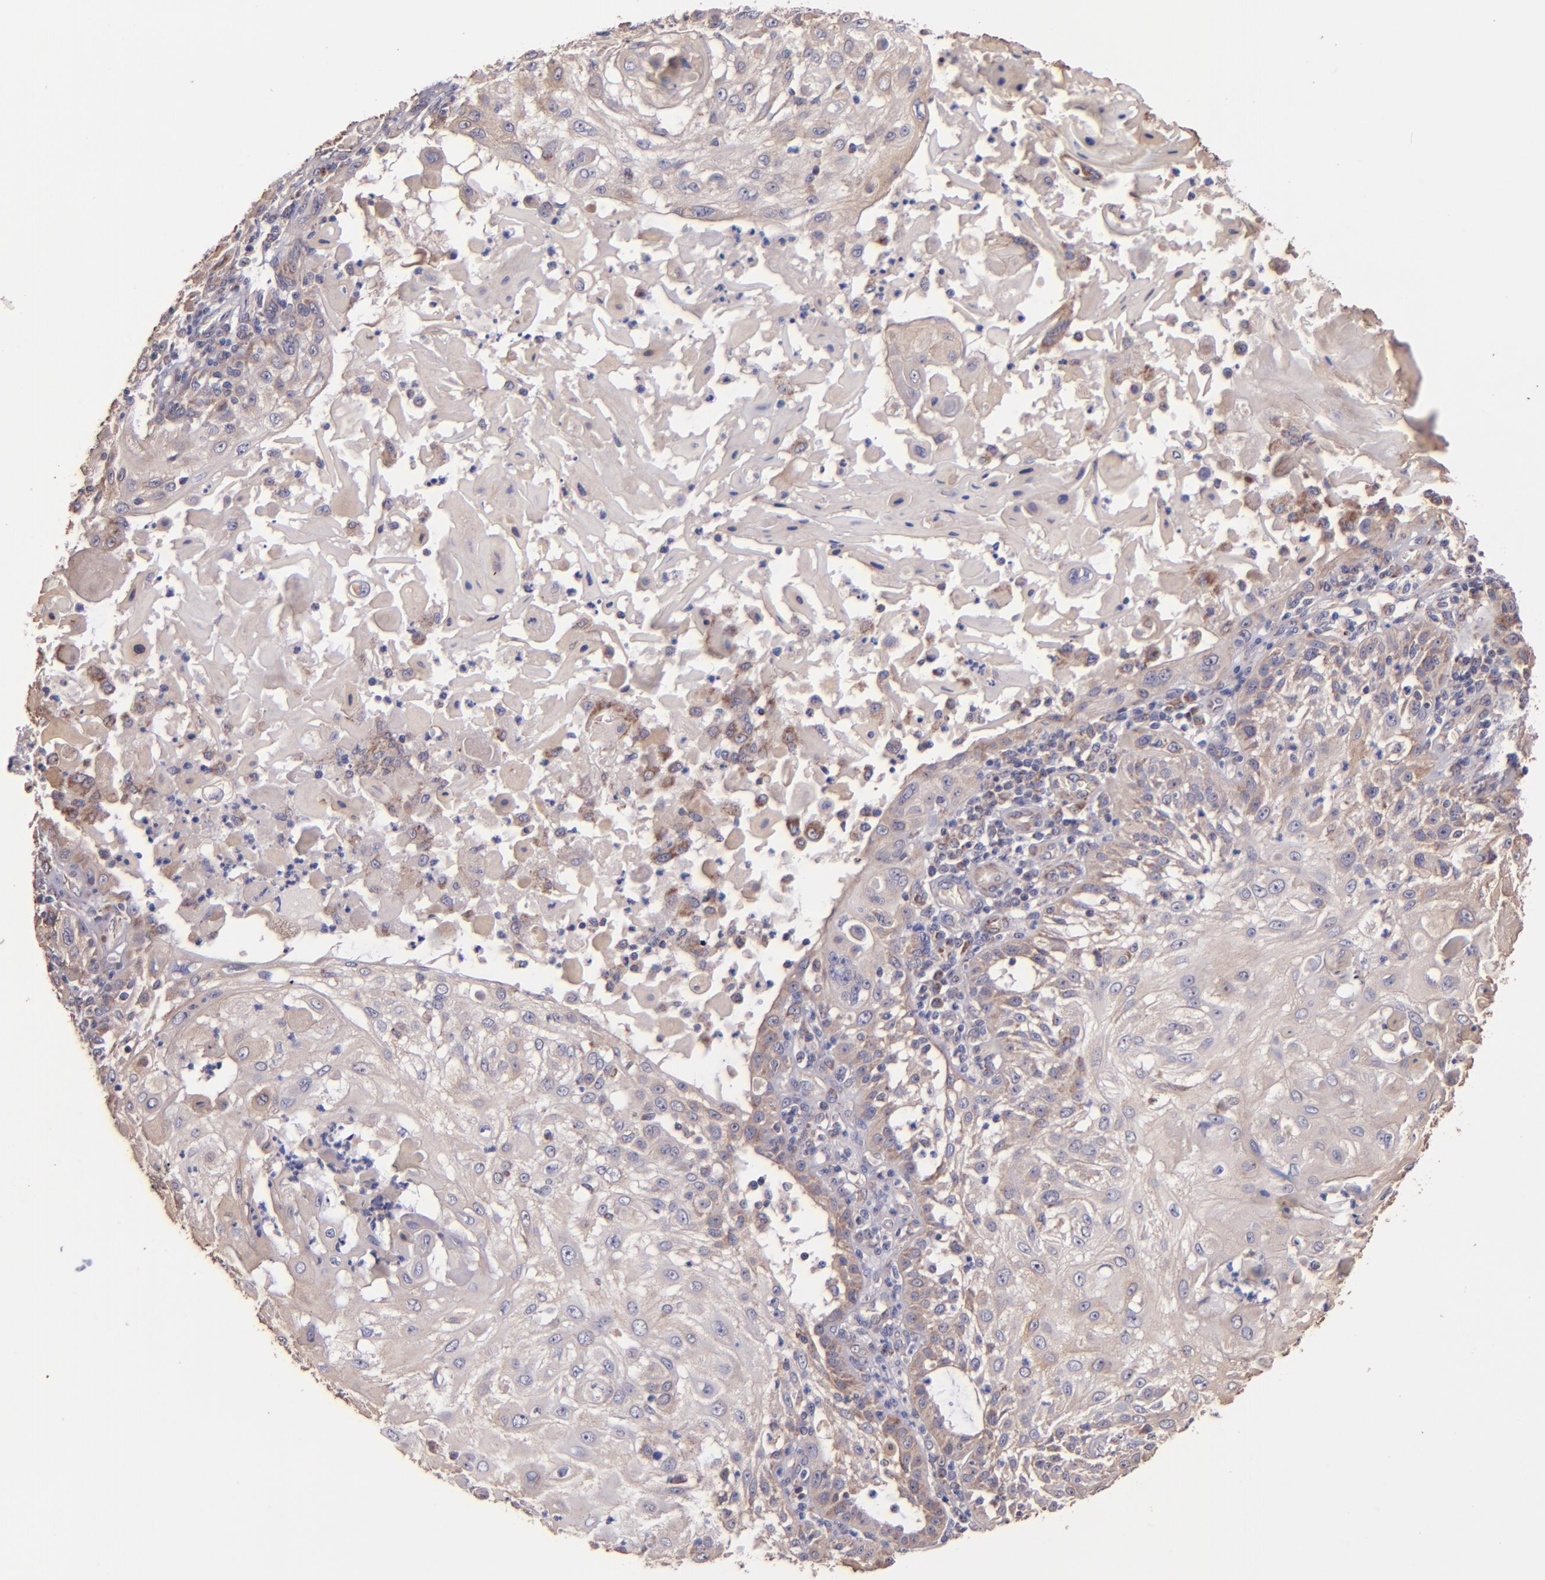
{"staining": {"intensity": "weak", "quantity": "25%-75%", "location": "cytoplasmic/membranous"}, "tissue": "skin cancer", "cell_type": "Tumor cells", "image_type": "cancer", "snomed": [{"axis": "morphology", "description": "Squamous cell carcinoma, NOS"}, {"axis": "topography", "description": "Skin"}], "caption": "There is low levels of weak cytoplasmic/membranous expression in tumor cells of skin cancer (squamous cell carcinoma), as demonstrated by immunohistochemical staining (brown color).", "gene": "SHC1", "patient": {"sex": "female", "age": 89}}